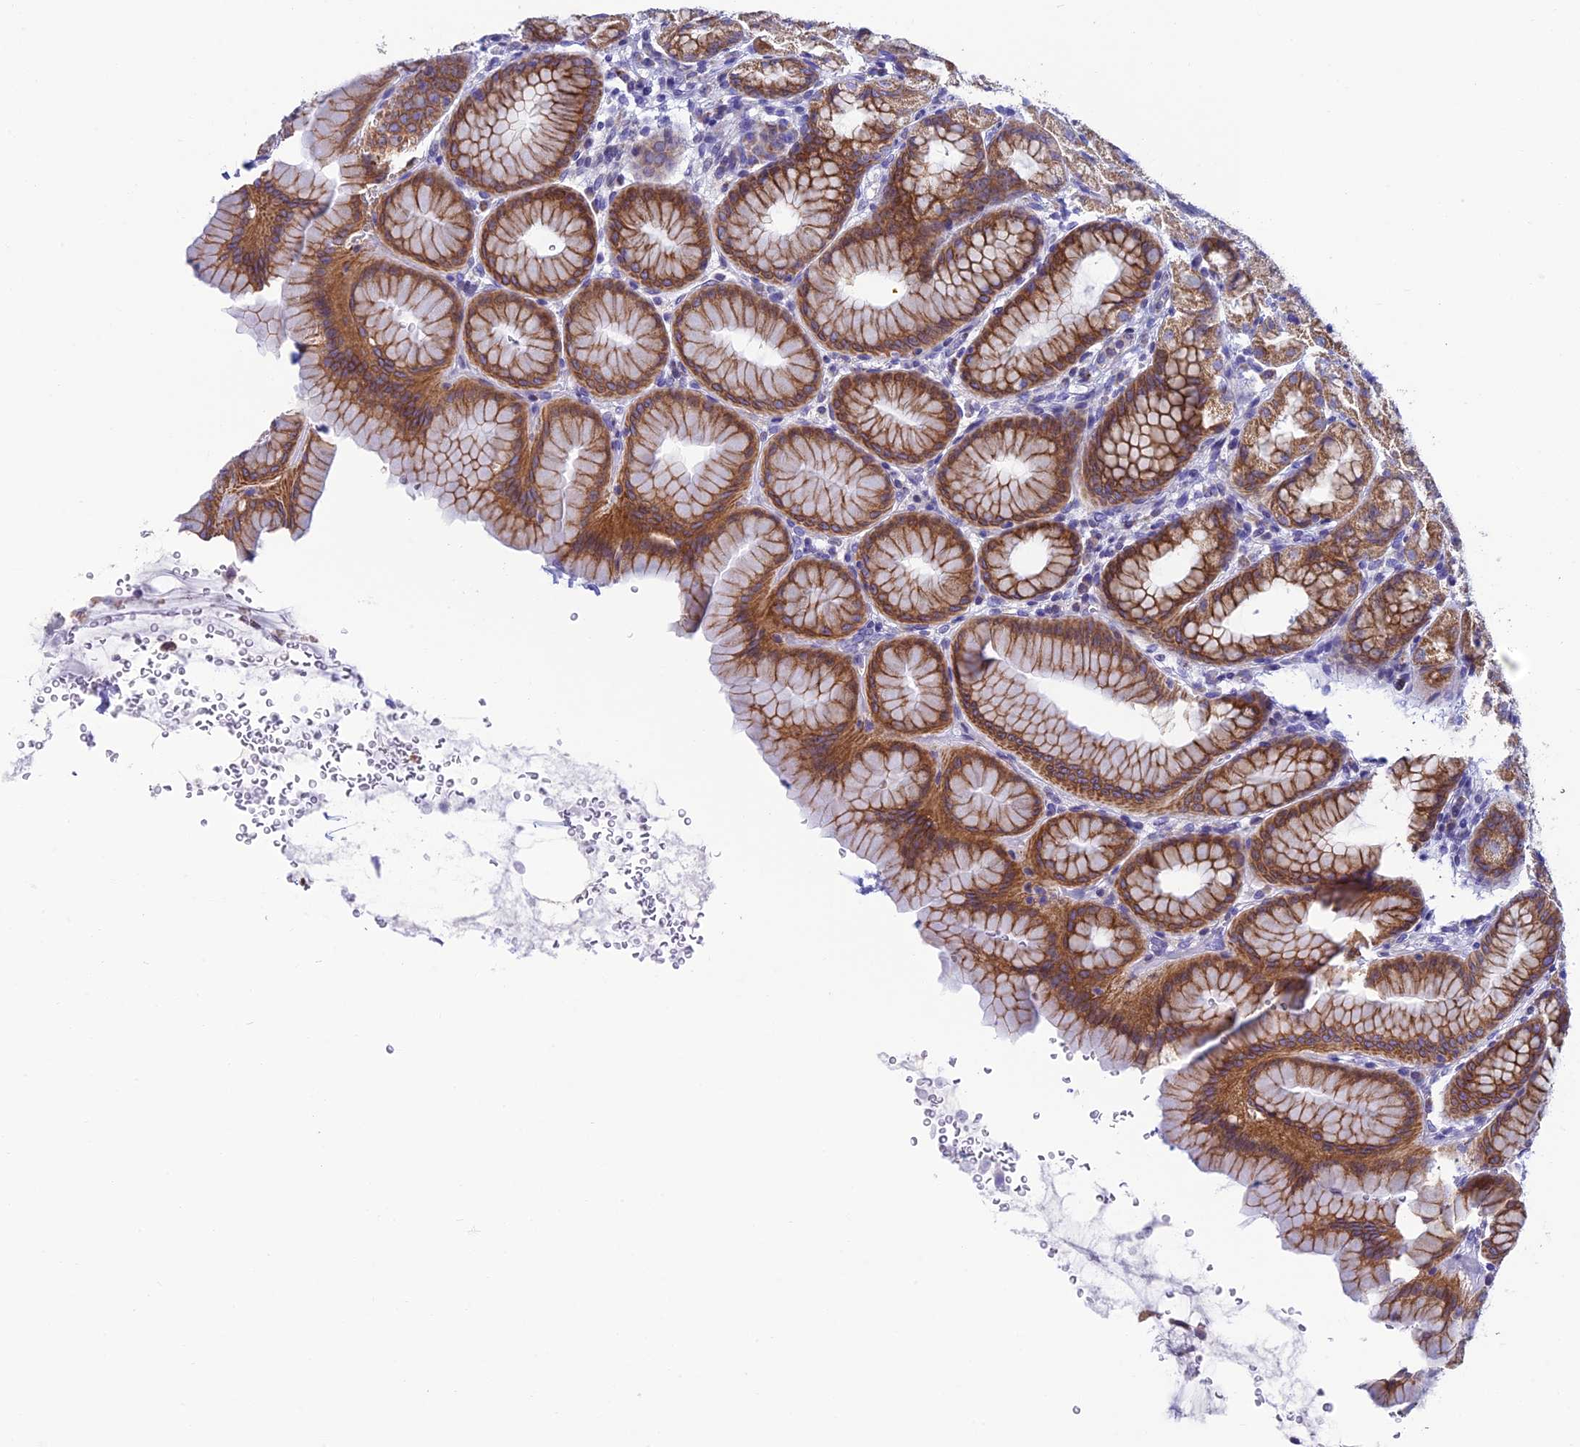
{"staining": {"intensity": "moderate", "quantity": ">75%", "location": "cytoplasmic/membranous"}, "tissue": "stomach", "cell_type": "Glandular cells", "image_type": "normal", "snomed": [{"axis": "morphology", "description": "Normal tissue, NOS"}, {"axis": "topography", "description": "Stomach"}], "caption": "Stomach stained with immunohistochemistry (IHC) exhibits moderate cytoplasmic/membranous staining in approximately >75% of glandular cells.", "gene": "REEP4", "patient": {"sex": "male", "age": 42}}